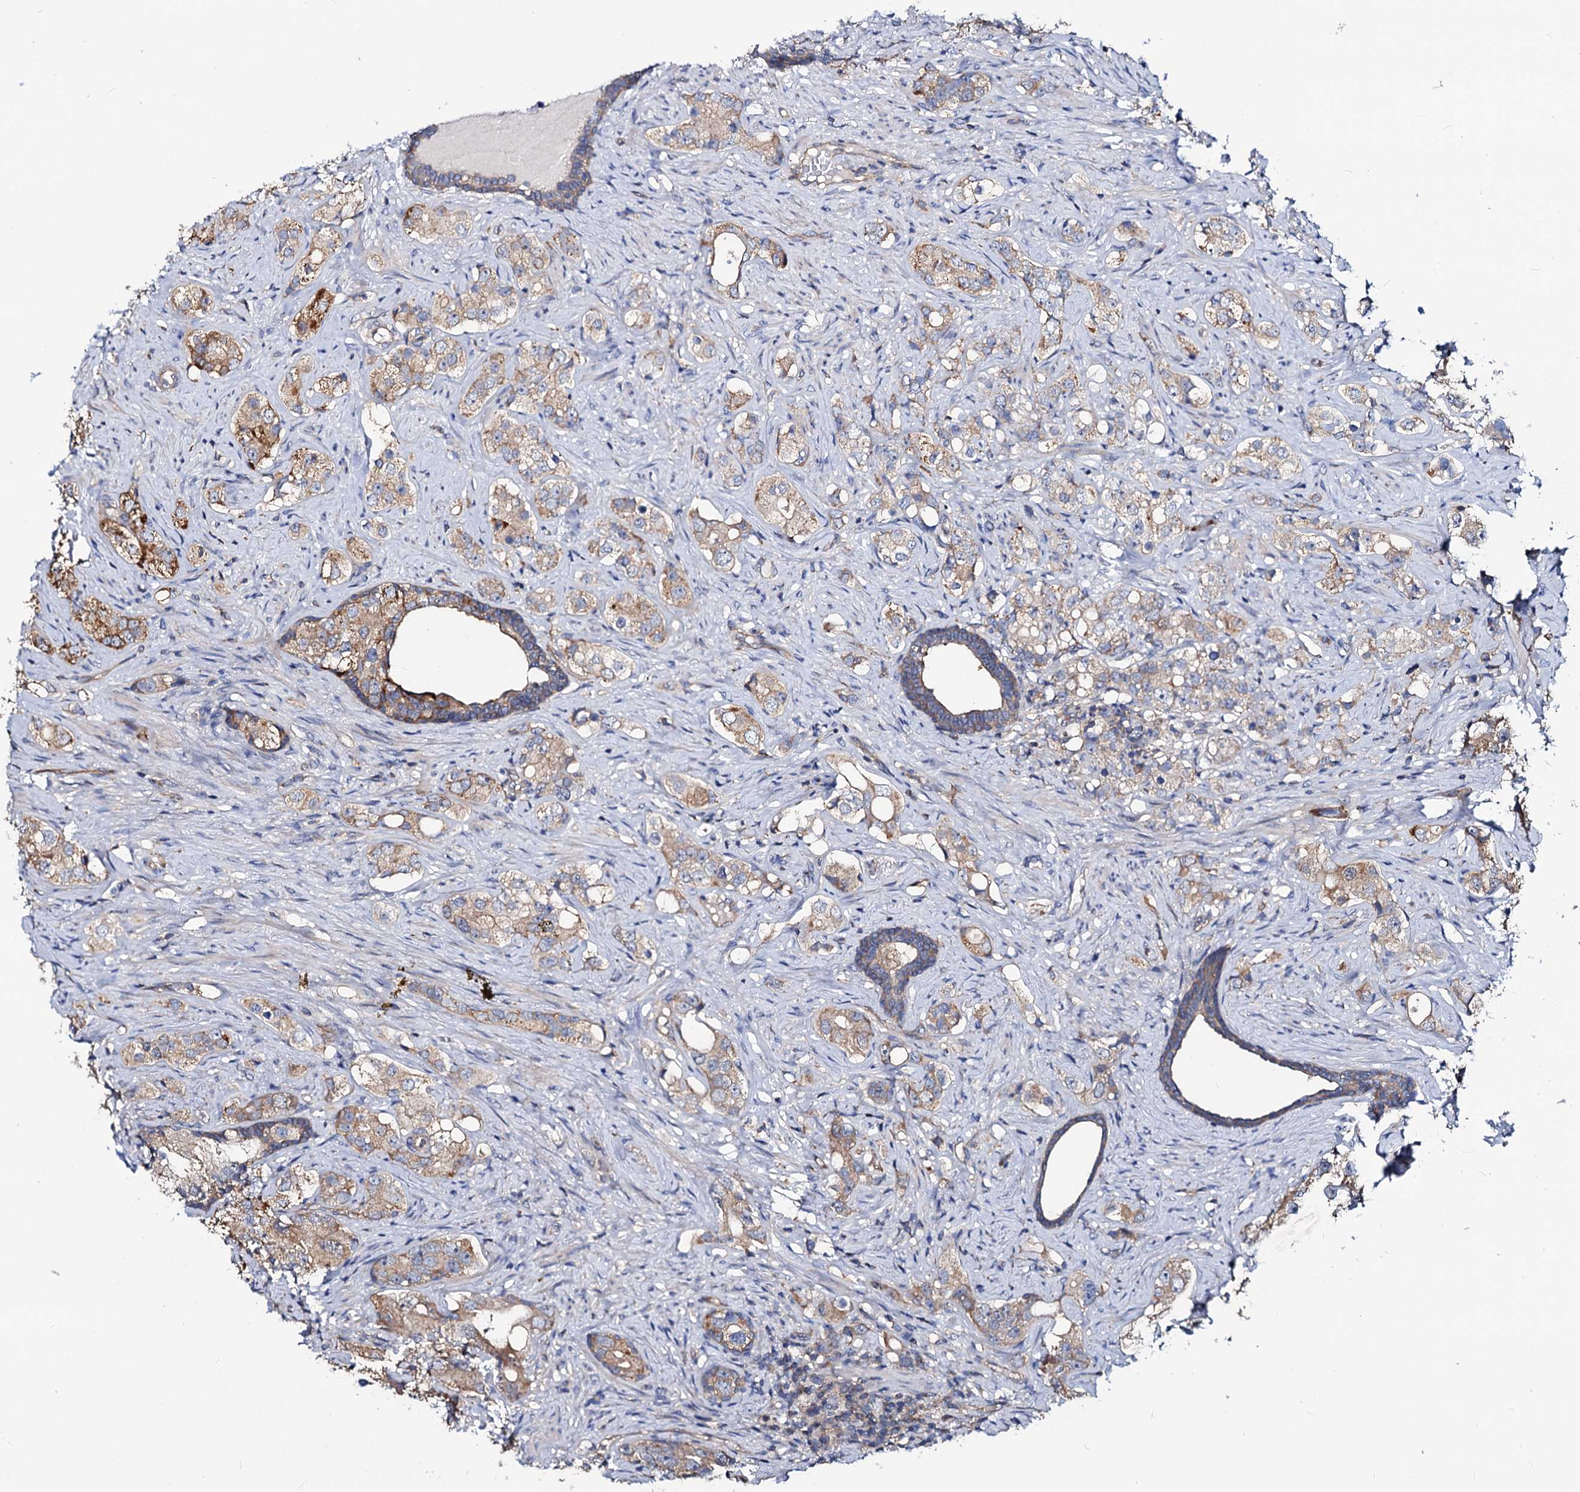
{"staining": {"intensity": "moderate", "quantity": "25%-75%", "location": "cytoplasmic/membranous"}, "tissue": "prostate cancer", "cell_type": "Tumor cells", "image_type": "cancer", "snomed": [{"axis": "morphology", "description": "Adenocarcinoma, High grade"}, {"axis": "topography", "description": "Prostate"}], "caption": "Prostate high-grade adenocarcinoma stained with DAB (3,3'-diaminobenzidine) IHC reveals medium levels of moderate cytoplasmic/membranous expression in about 25%-75% of tumor cells.", "gene": "IDI1", "patient": {"sex": "male", "age": 63}}